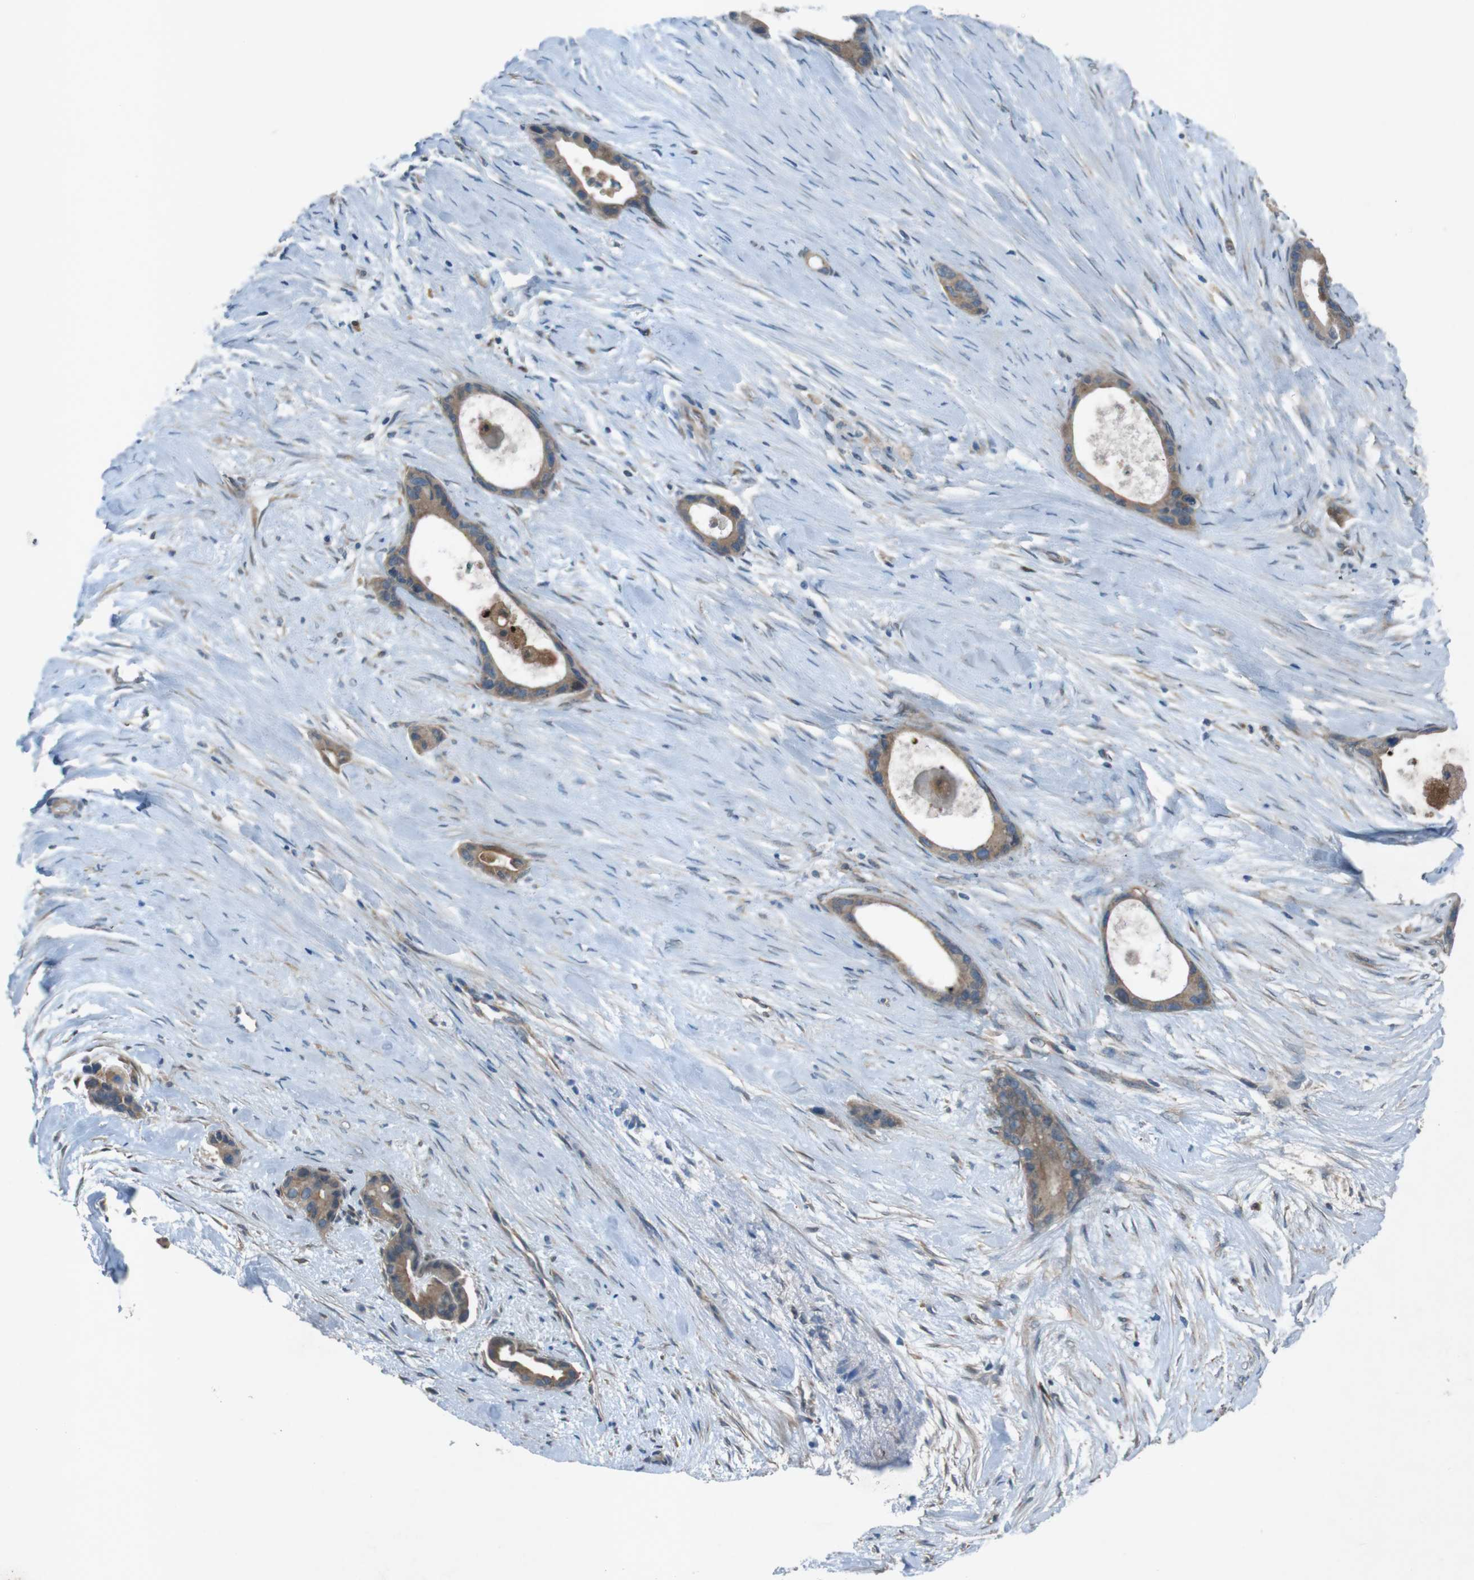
{"staining": {"intensity": "moderate", "quantity": ">75%", "location": "cytoplasmic/membranous"}, "tissue": "liver cancer", "cell_type": "Tumor cells", "image_type": "cancer", "snomed": [{"axis": "morphology", "description": "Cholangiocarcinoma"}, {"axis": "topography", "description": "Liver"}], "caption": "High-power microscopy captured an immunohistochemistry (IHC) micrograph of cholangiocarcinoma (liver), revealing moderate cytoplasmic/membranous expression in approximately >75% of tumor cells. Using DAB (brown) and hematoxylin (blue) stains, captured at high magnification using brightfield microscopy.", "gene": "TMEM41B", "patient": {"sex": "female", "age": 55}}